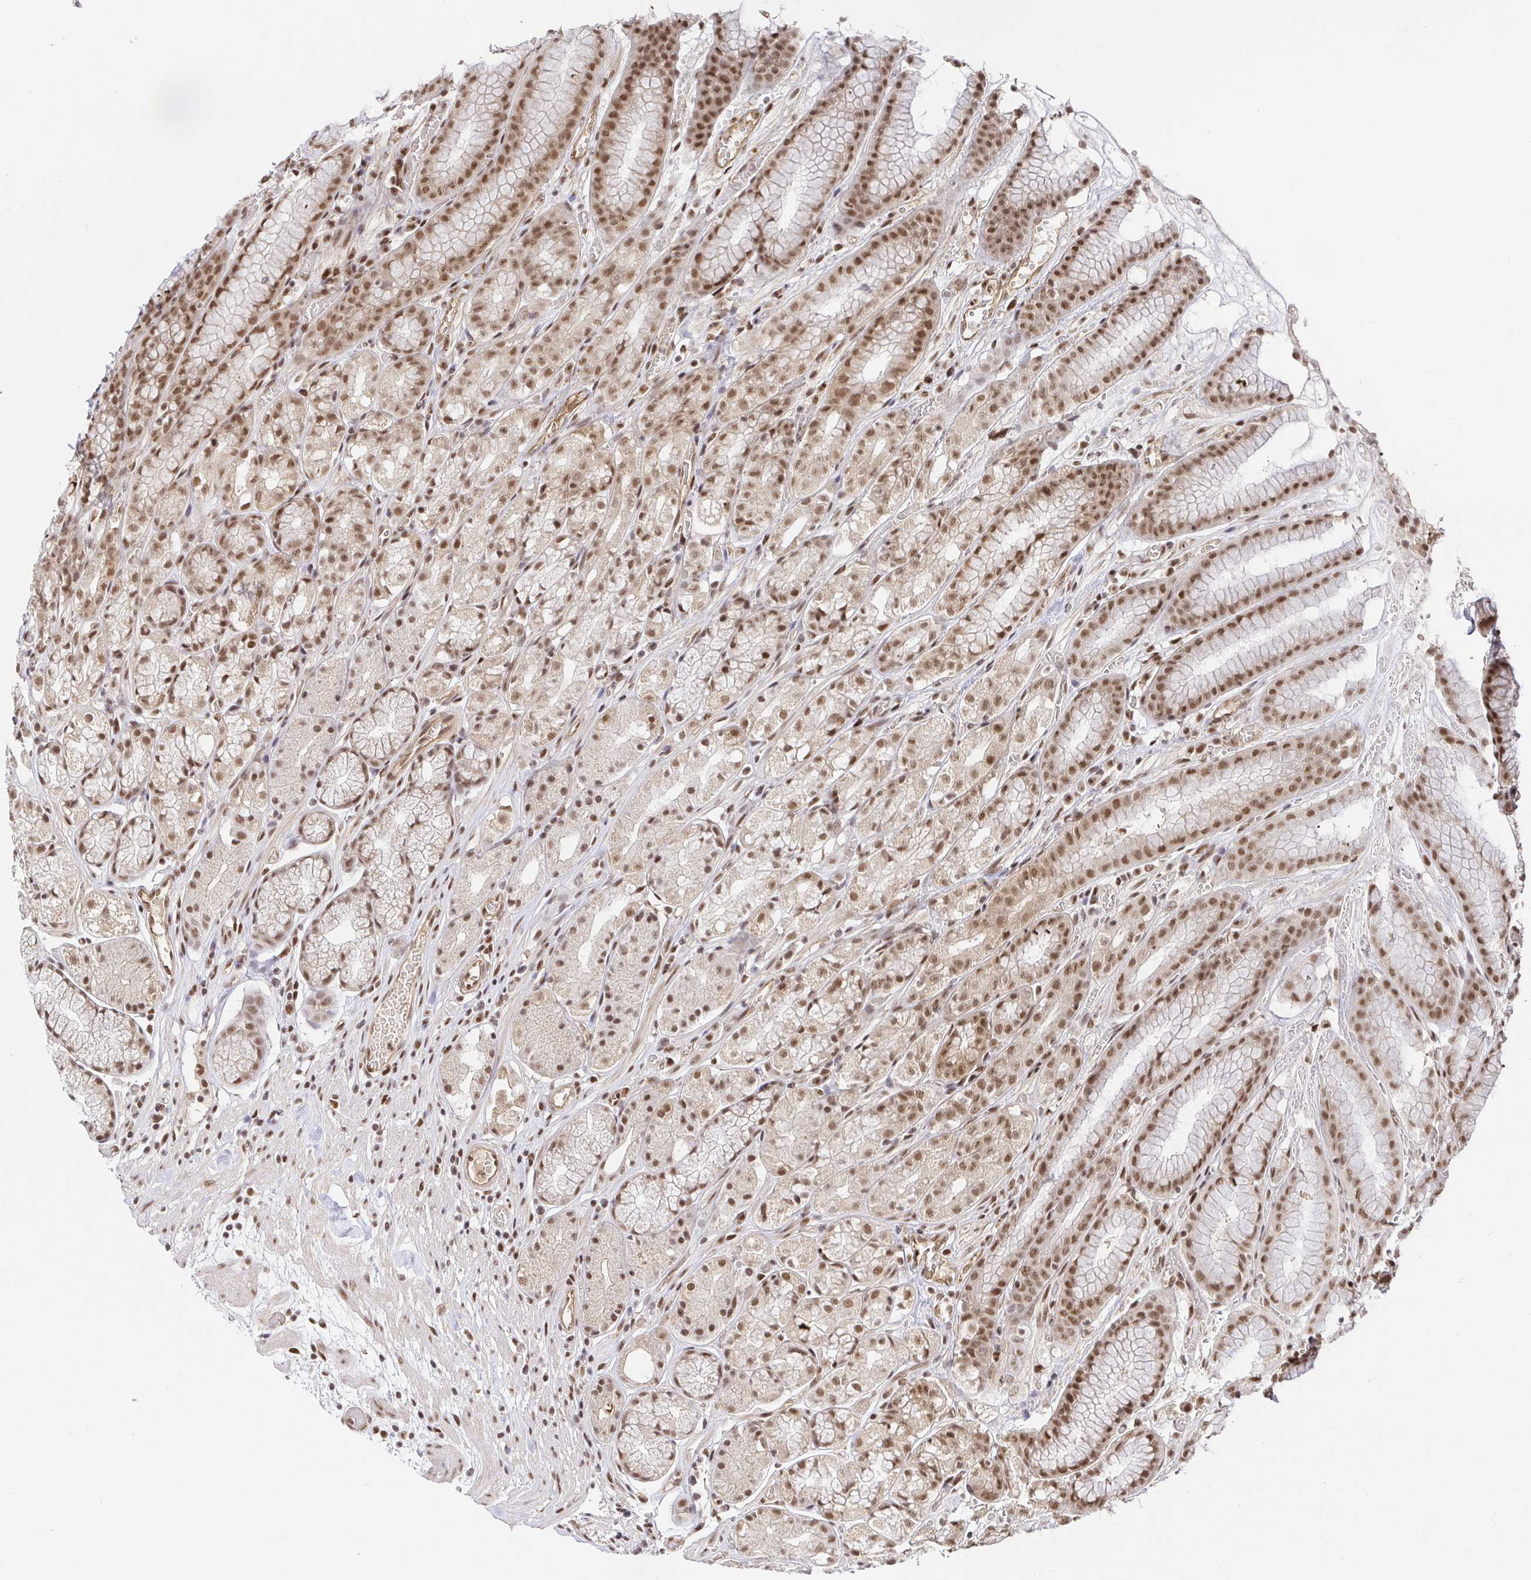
{"staining": {"intensity": "moderate", "quantity": ">75%", "location": "nuclear"}, "tissue": "stomach", "cell_type": "Glandular cells", "image_type": "normal", "snomed": [{"axis": "morphology", "description": "Normal tissue, NOS"}, {"axis": "topography", "description": "Smooth muscle"}, {"axis": "topography", "description": "Stomach"}], "caption": "Immunohistochemistry of unremarkable human stomach demonstrates medium levels of moderate nuclear expression in approximately >75% of glandular cells.", "gene": "USF1", "patient": {"sex": "male", "age": 70}}